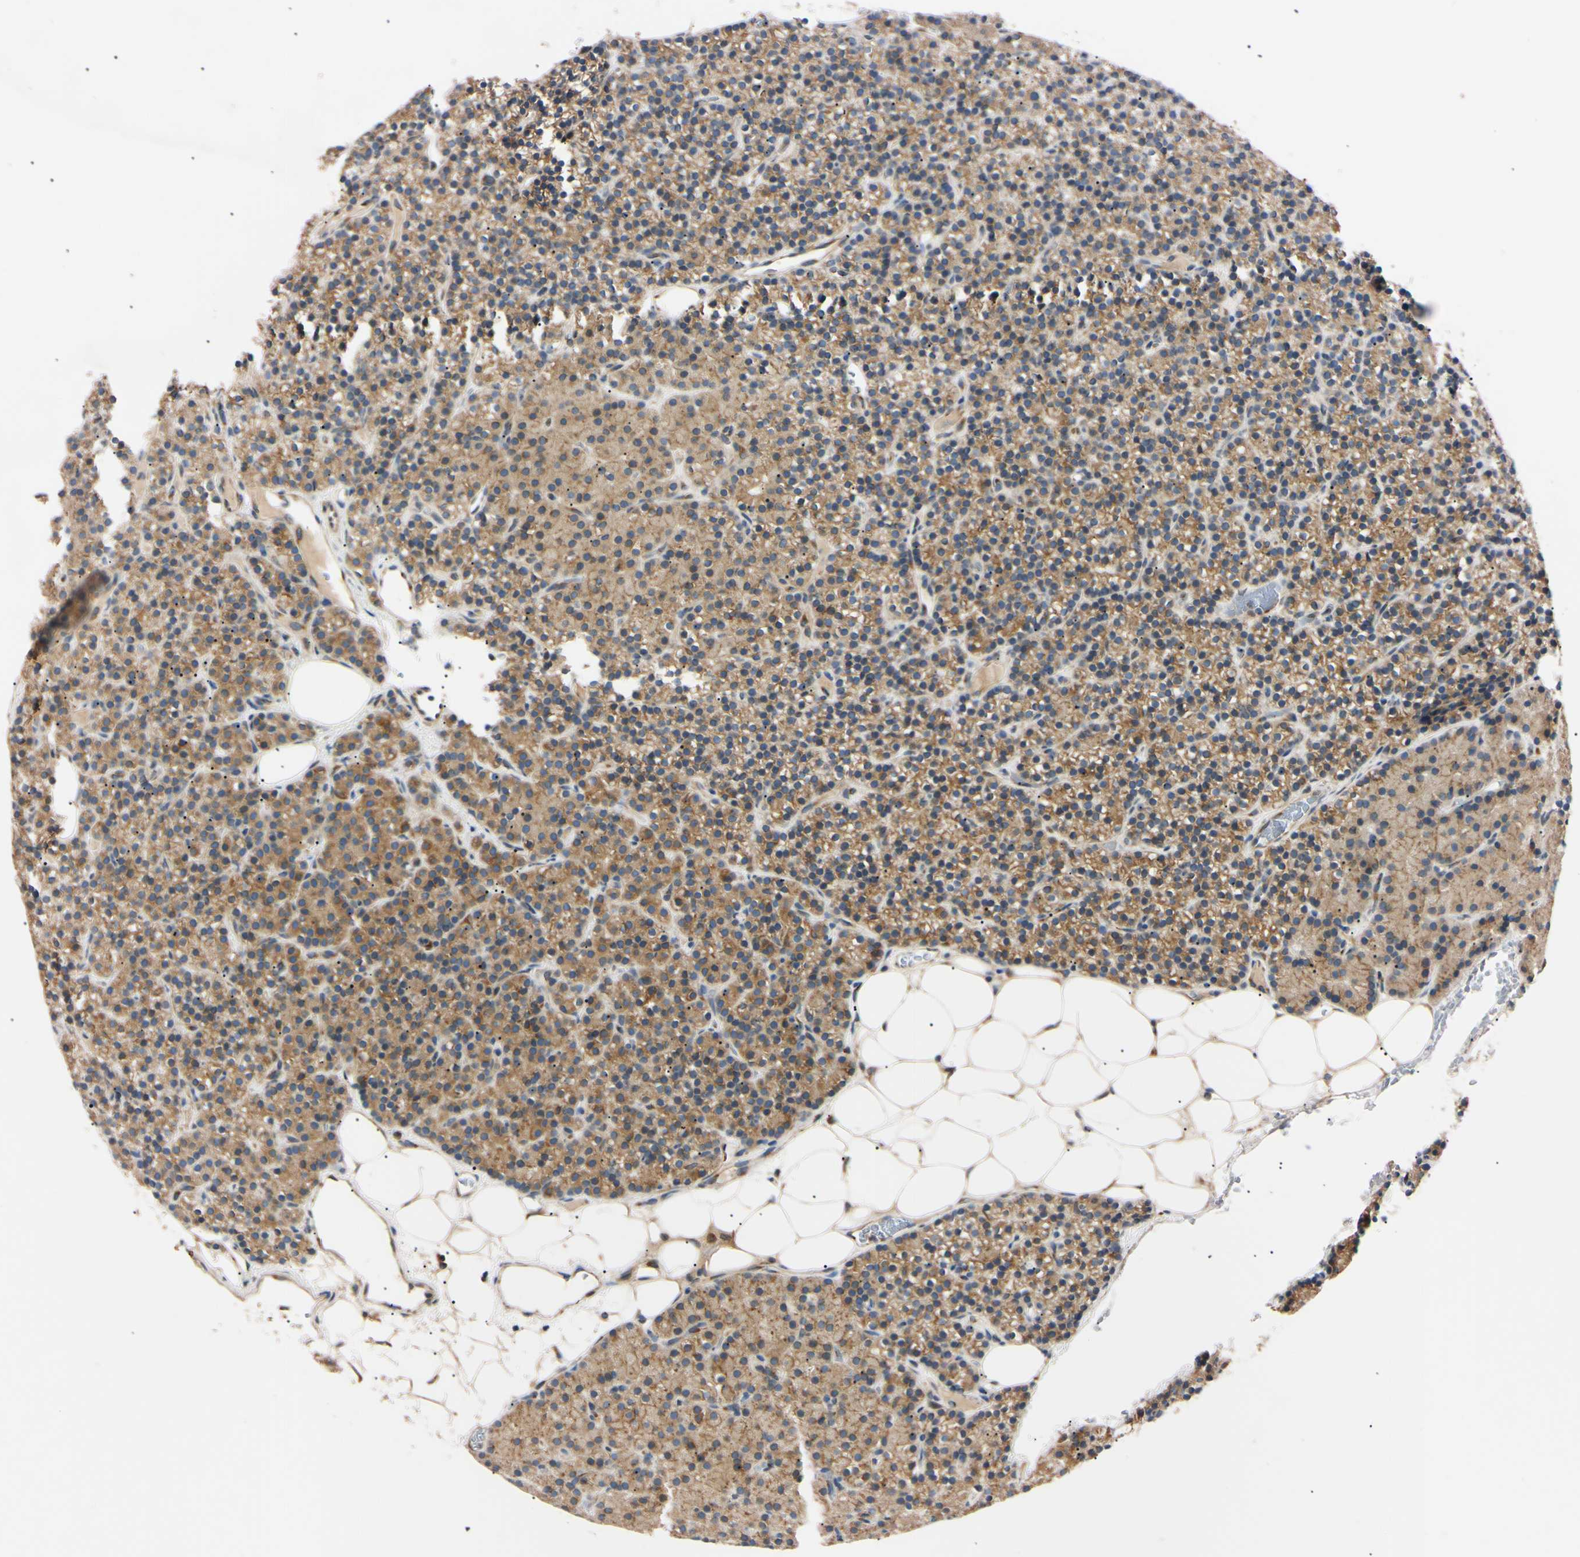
{"staining": {"intensity": "moderate", "quantity": ">75%", "location": "cytoplasmic/membranous"}, "tissue": "parathyroid gland", "cell_type": "Glandular cells", "image_type": "normal", "snomed": [{"axis": "morphology", "description": "Normal tissue, NOS"}, {"axis": "morphology", "description": "Hyperplasia, NOS"}, {"axis": "topography", "description": "Parathyroid gland"}], "caption": "This image displays normal parathyroid gland stained with immunohistochemistry (IHC) to label a protein in brown. The cytoplasmic/membranous of glandular cells show moderate positivity for the protein. Nuclei are counter-stained blue.", "gene": "IER3IP1", "patient": {"sex": "male", "age": 44}}